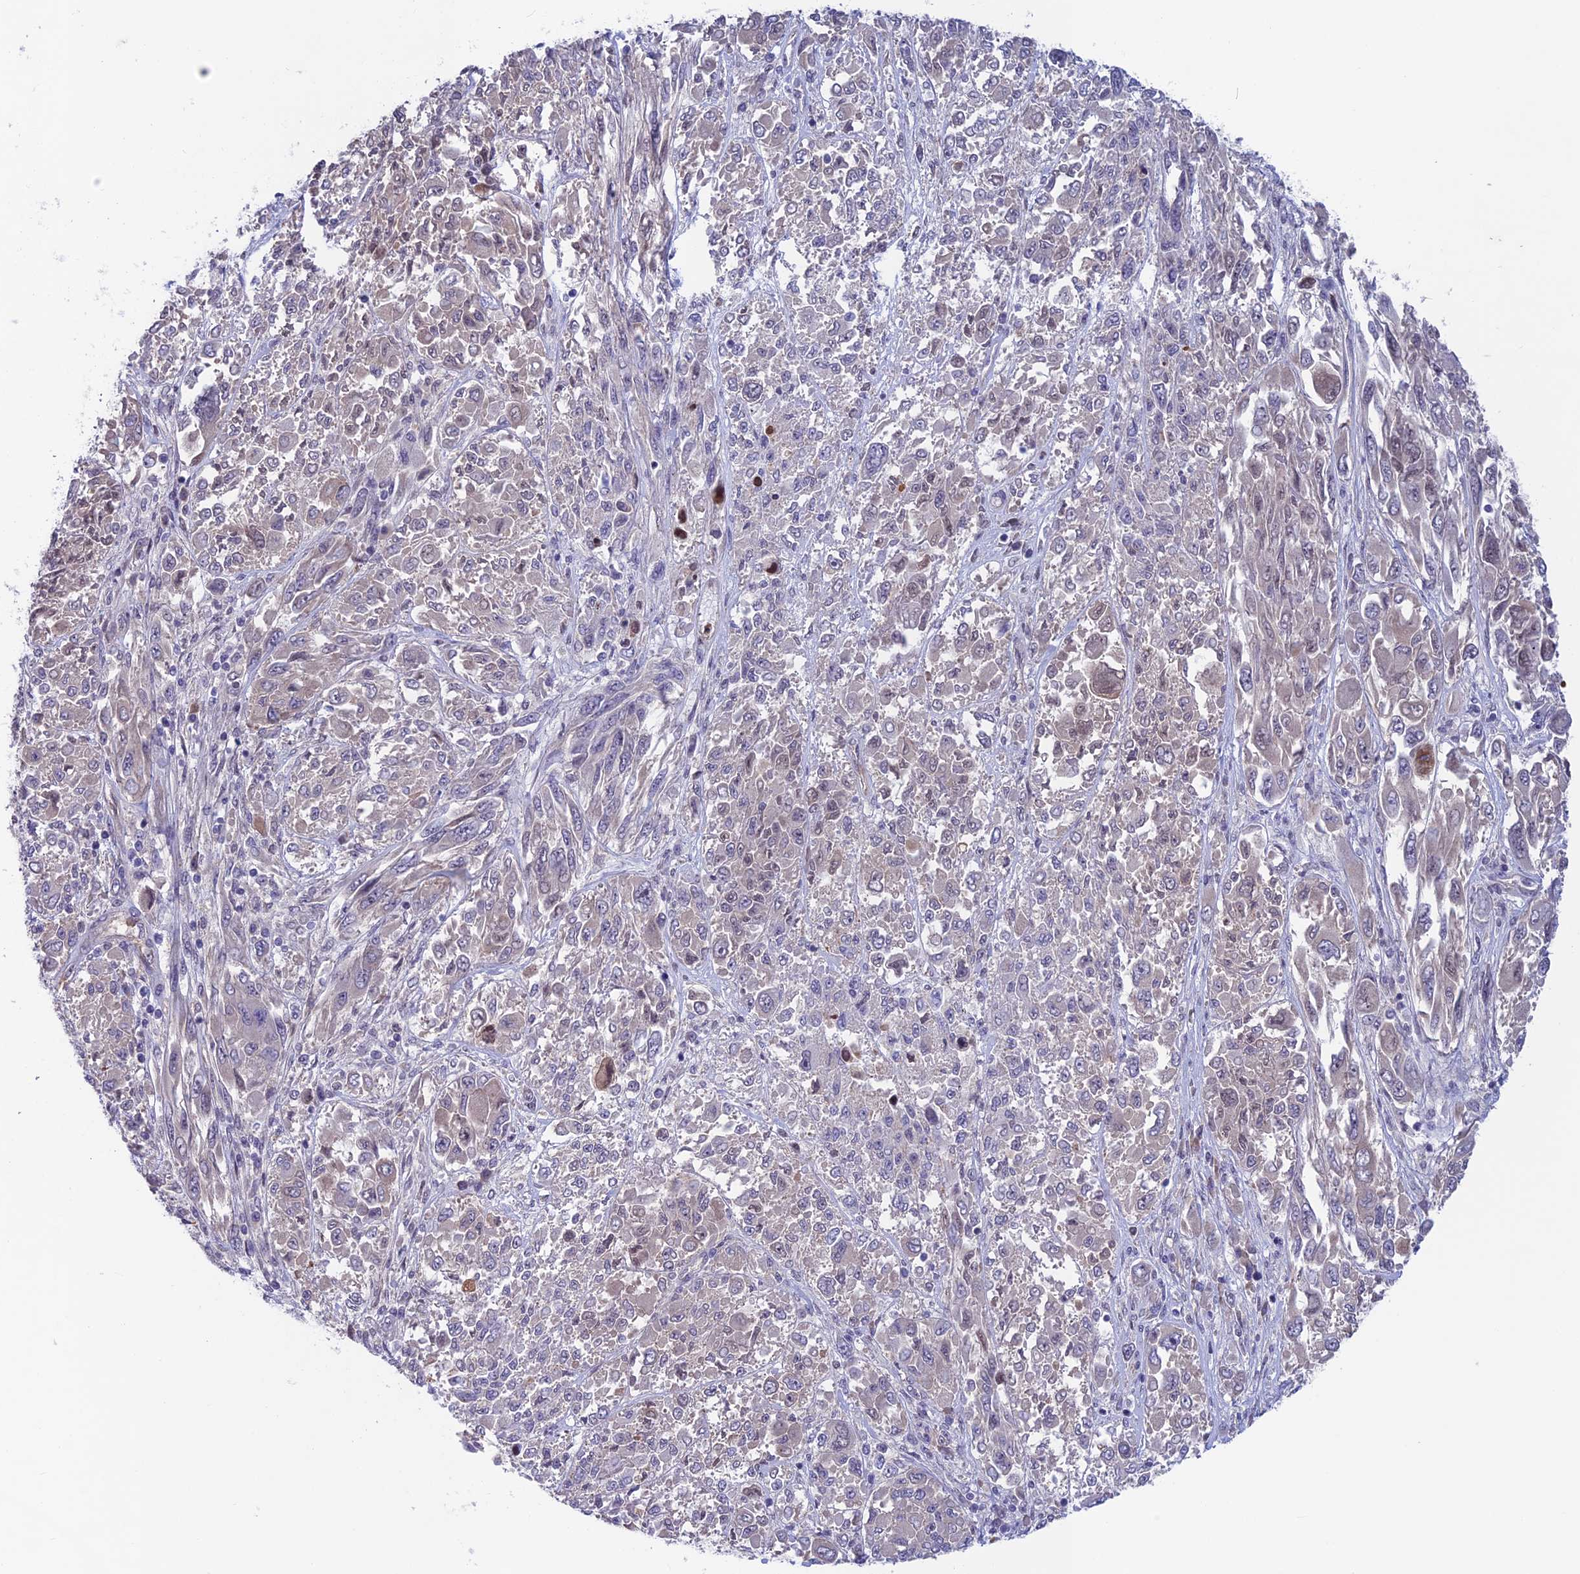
{"staining": {"intensity": "negative", "quantity": "none", "location": "none"}, "tissue": "melanoma", "cell_type": "Tumor cells", "image_type": "cancer", "snomed": [{"axis": "morphology", "description": "Malignant melanoma, NOS"}, {"axis": "topography", "description": "Skin"}], "caption": "Malignant melanoma was stained to show a protein in brown. There is no significant positivity in tumor cells.", "gene": "FKBPL", "patient": {"sex": "female", "age": 91}}